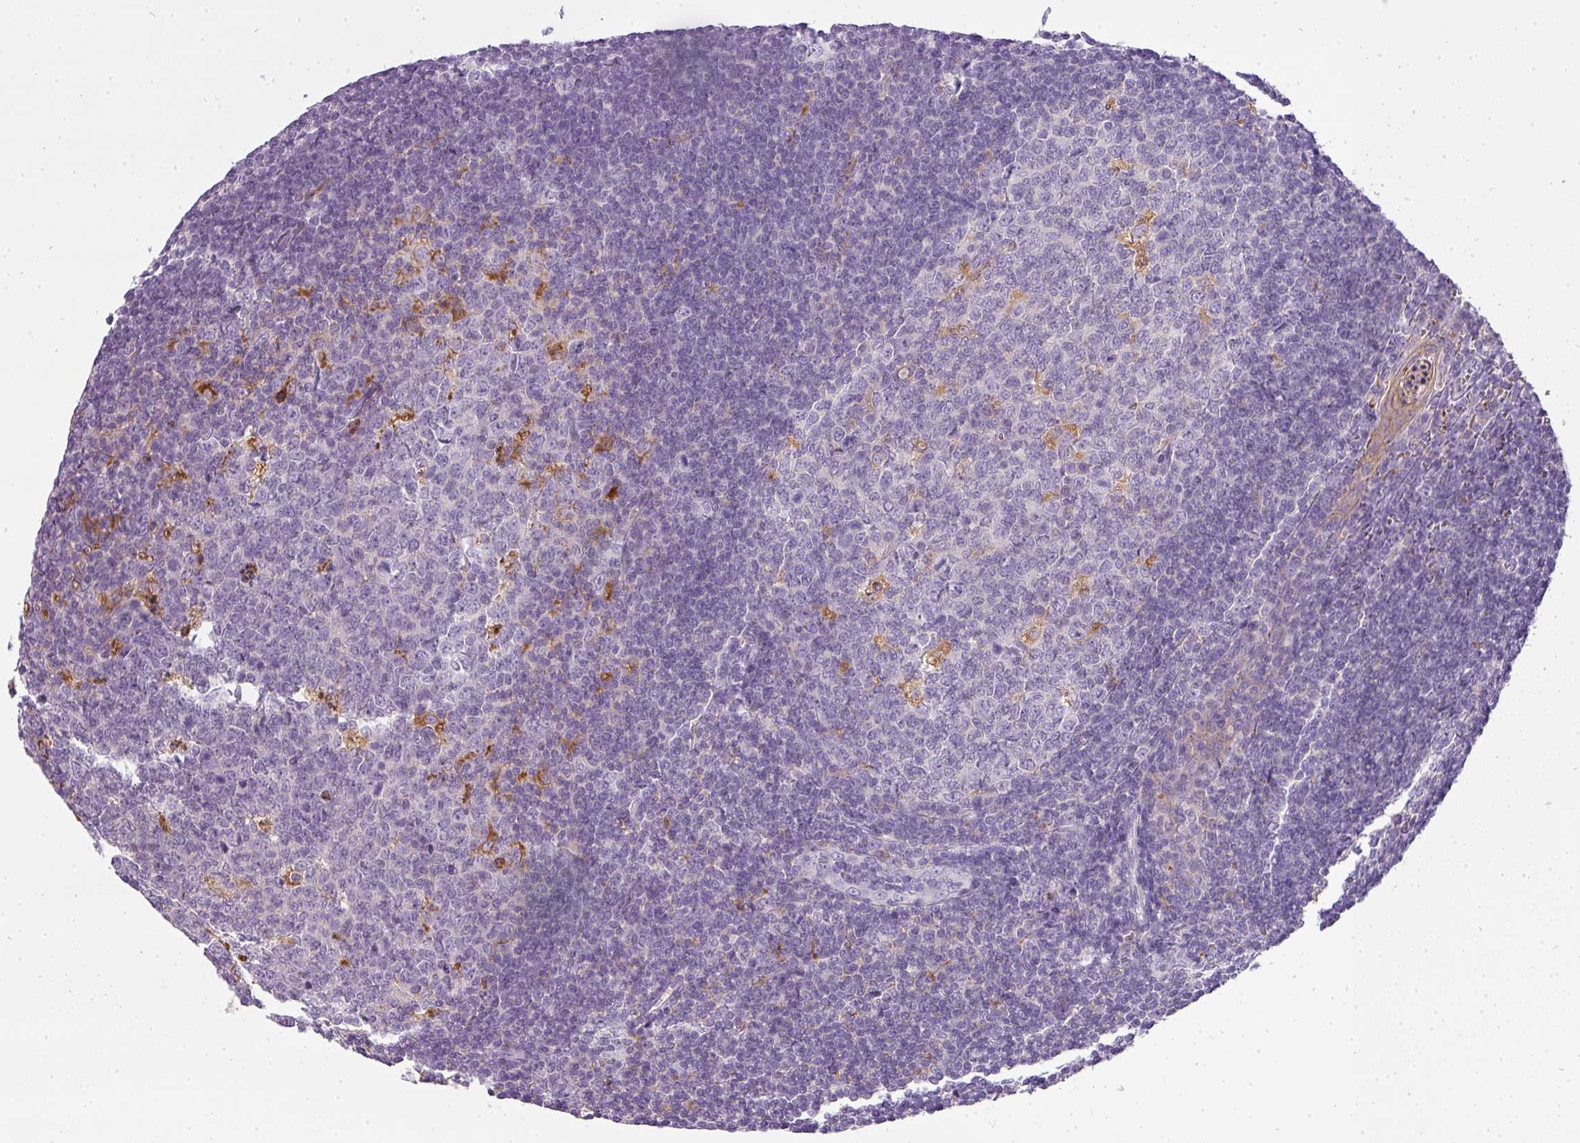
{"staining": {"intensity": "negative", "quantity": "none", "location": "none"}, "tissue": "tonsil", "cell_type": "Germinal center cells", "image_type": "normal", "snomed": [{"axis": "morphology", "description": "Normal tissue, NOS"}, {"axis": "topography", "description": "Tonsil"}], "caption": "Germinal center cells show no significant positivity in unremarkable tonsil.", "gene": "ATP6V1D", "patient": {"sex": "male", "age": 27}}